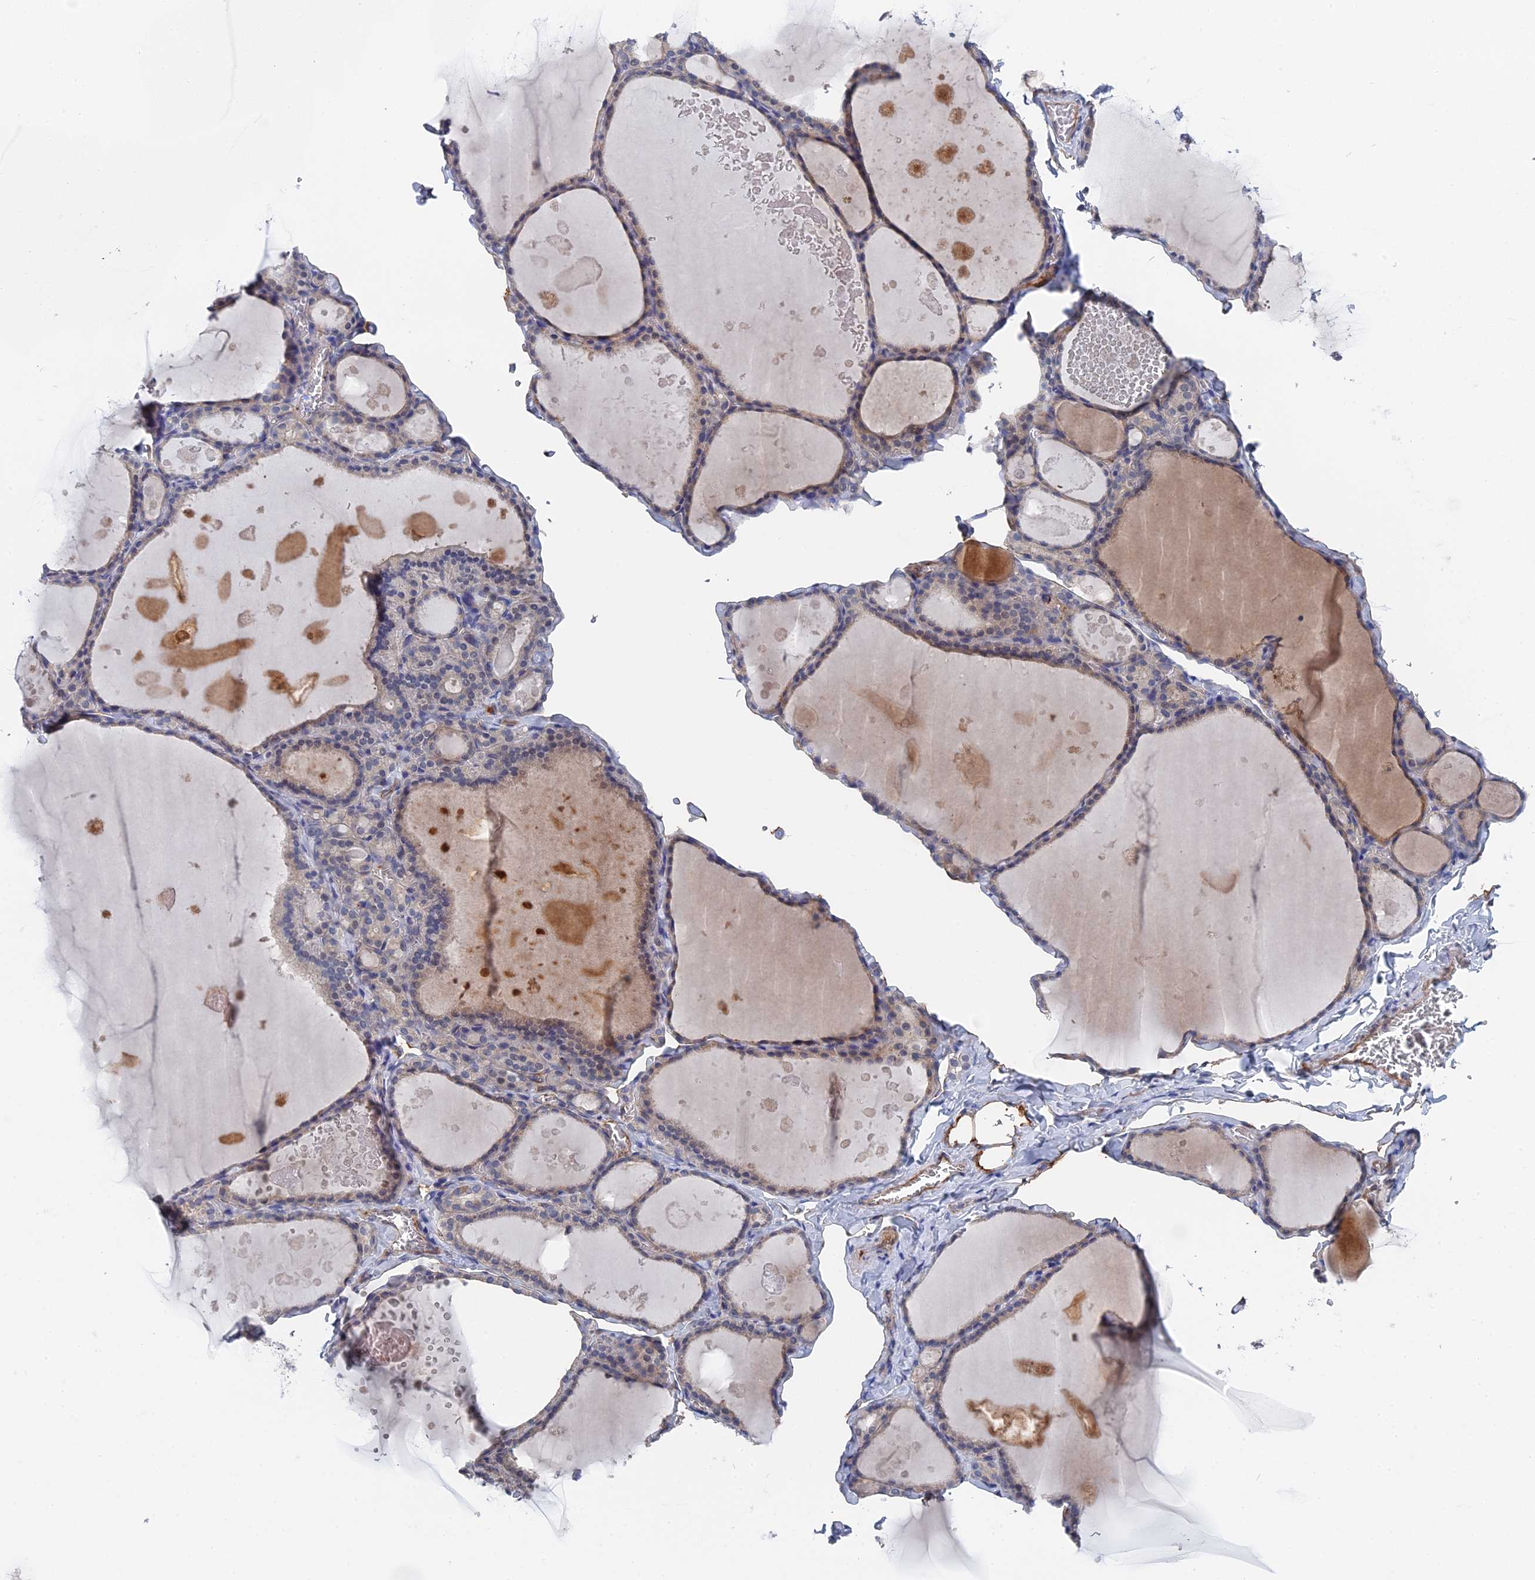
{"staining": {"intensity": "weak", "quantity": "<25%", "location": "cytoplasmic/membranous"}, "tissue": "thyroid gland", "cell_type": "Glandular cells", "image_type": "normal", "snomed": [{"axis": "morphology", "description": "Normal tissue, NOS"}, {"axis": "topography", "description": "Thyroid gland"}], "caption": "The immunohistochemistry image has no significant expression in glandular cells of thyroid gland.", "gene": "MTHFSD", "patient": {"sex": "male", "age": 56}}